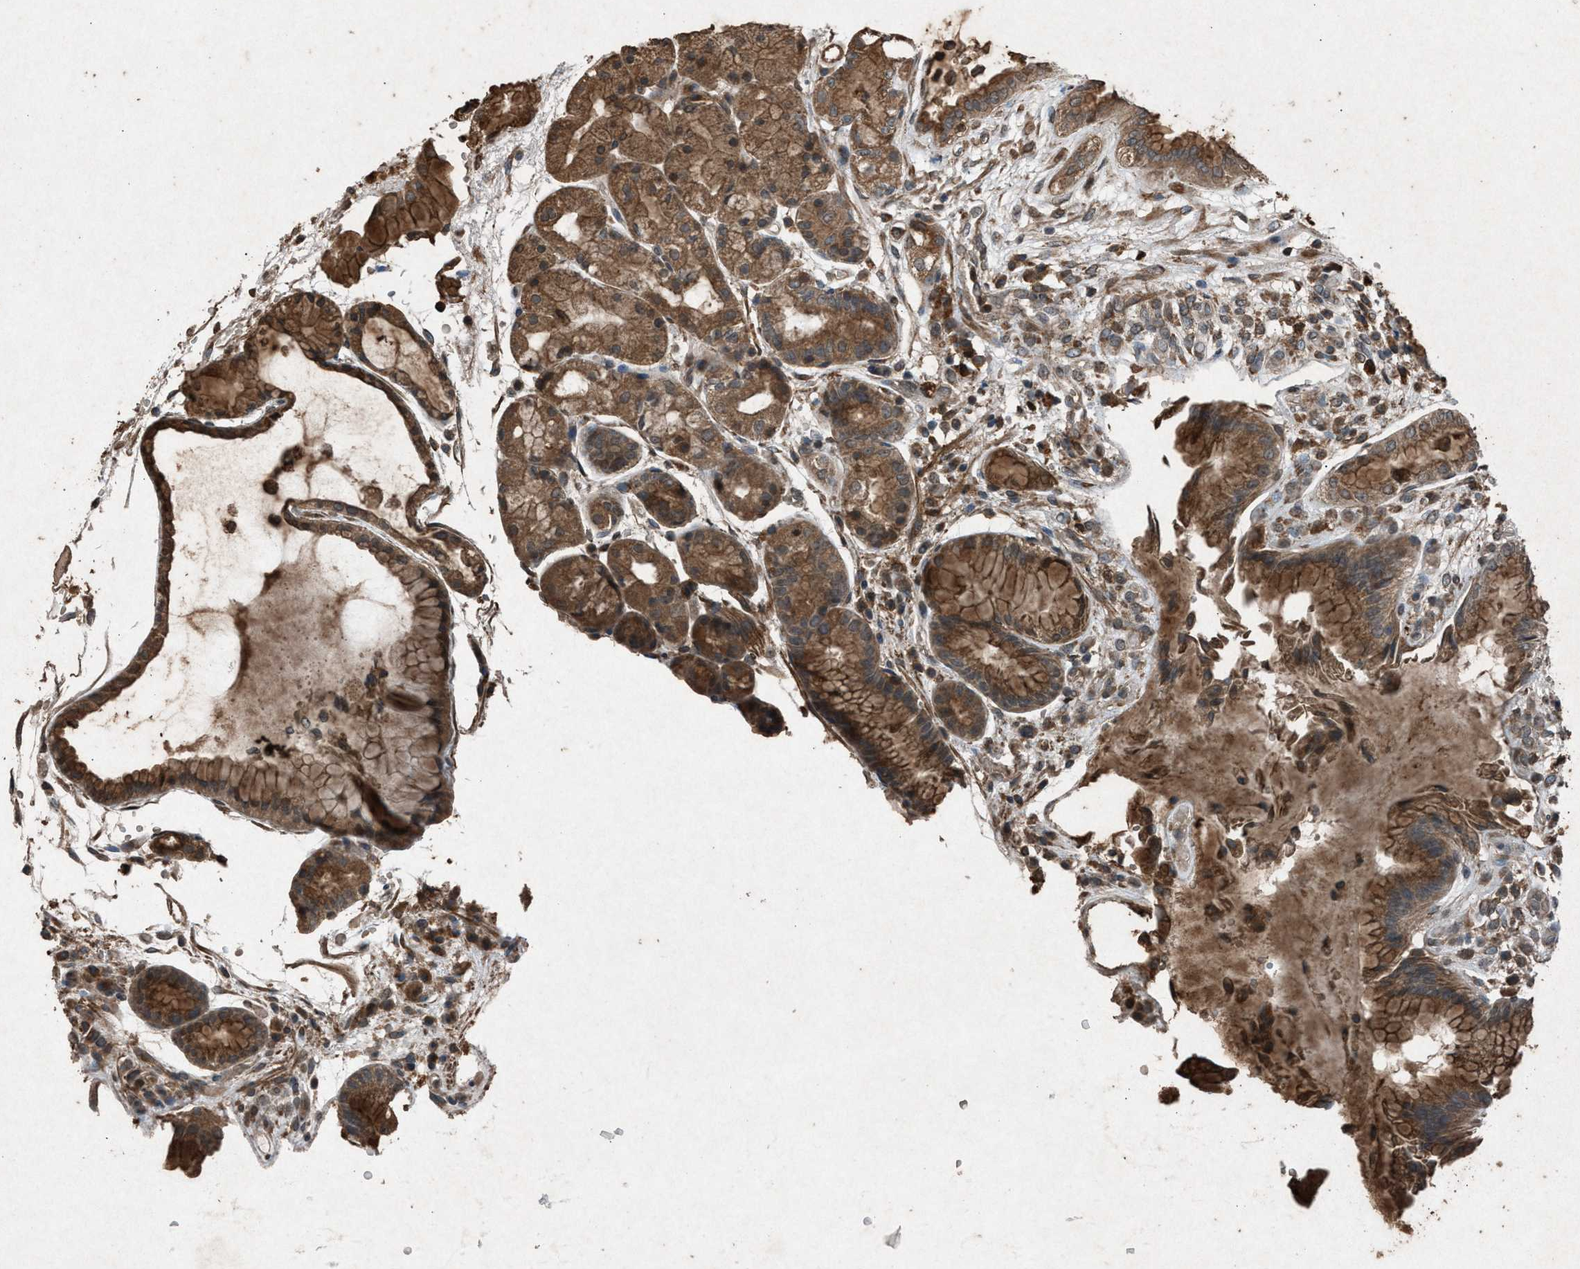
{"staining": {"intensity": "strong", "quantity": ">75%", "location": "cytoplasmic/membranous"}, "tissue": "stomach", "cell_type": "Glandular cells", "image_type": "normal", "snomed": [{"axis": "morphology", "description": "Normal tissue, NOS"}, {"axis": "topography", "description": "Stomach, upper"}], "caption": "There is high levels of strong cytoplasmic/membranous positivity in glandular cells of unremarkable stomach, as demonstrated by immunohistochemical staining (brown color).", "gene": "CALR", "patient": {"sex": "male", "age": 72}}